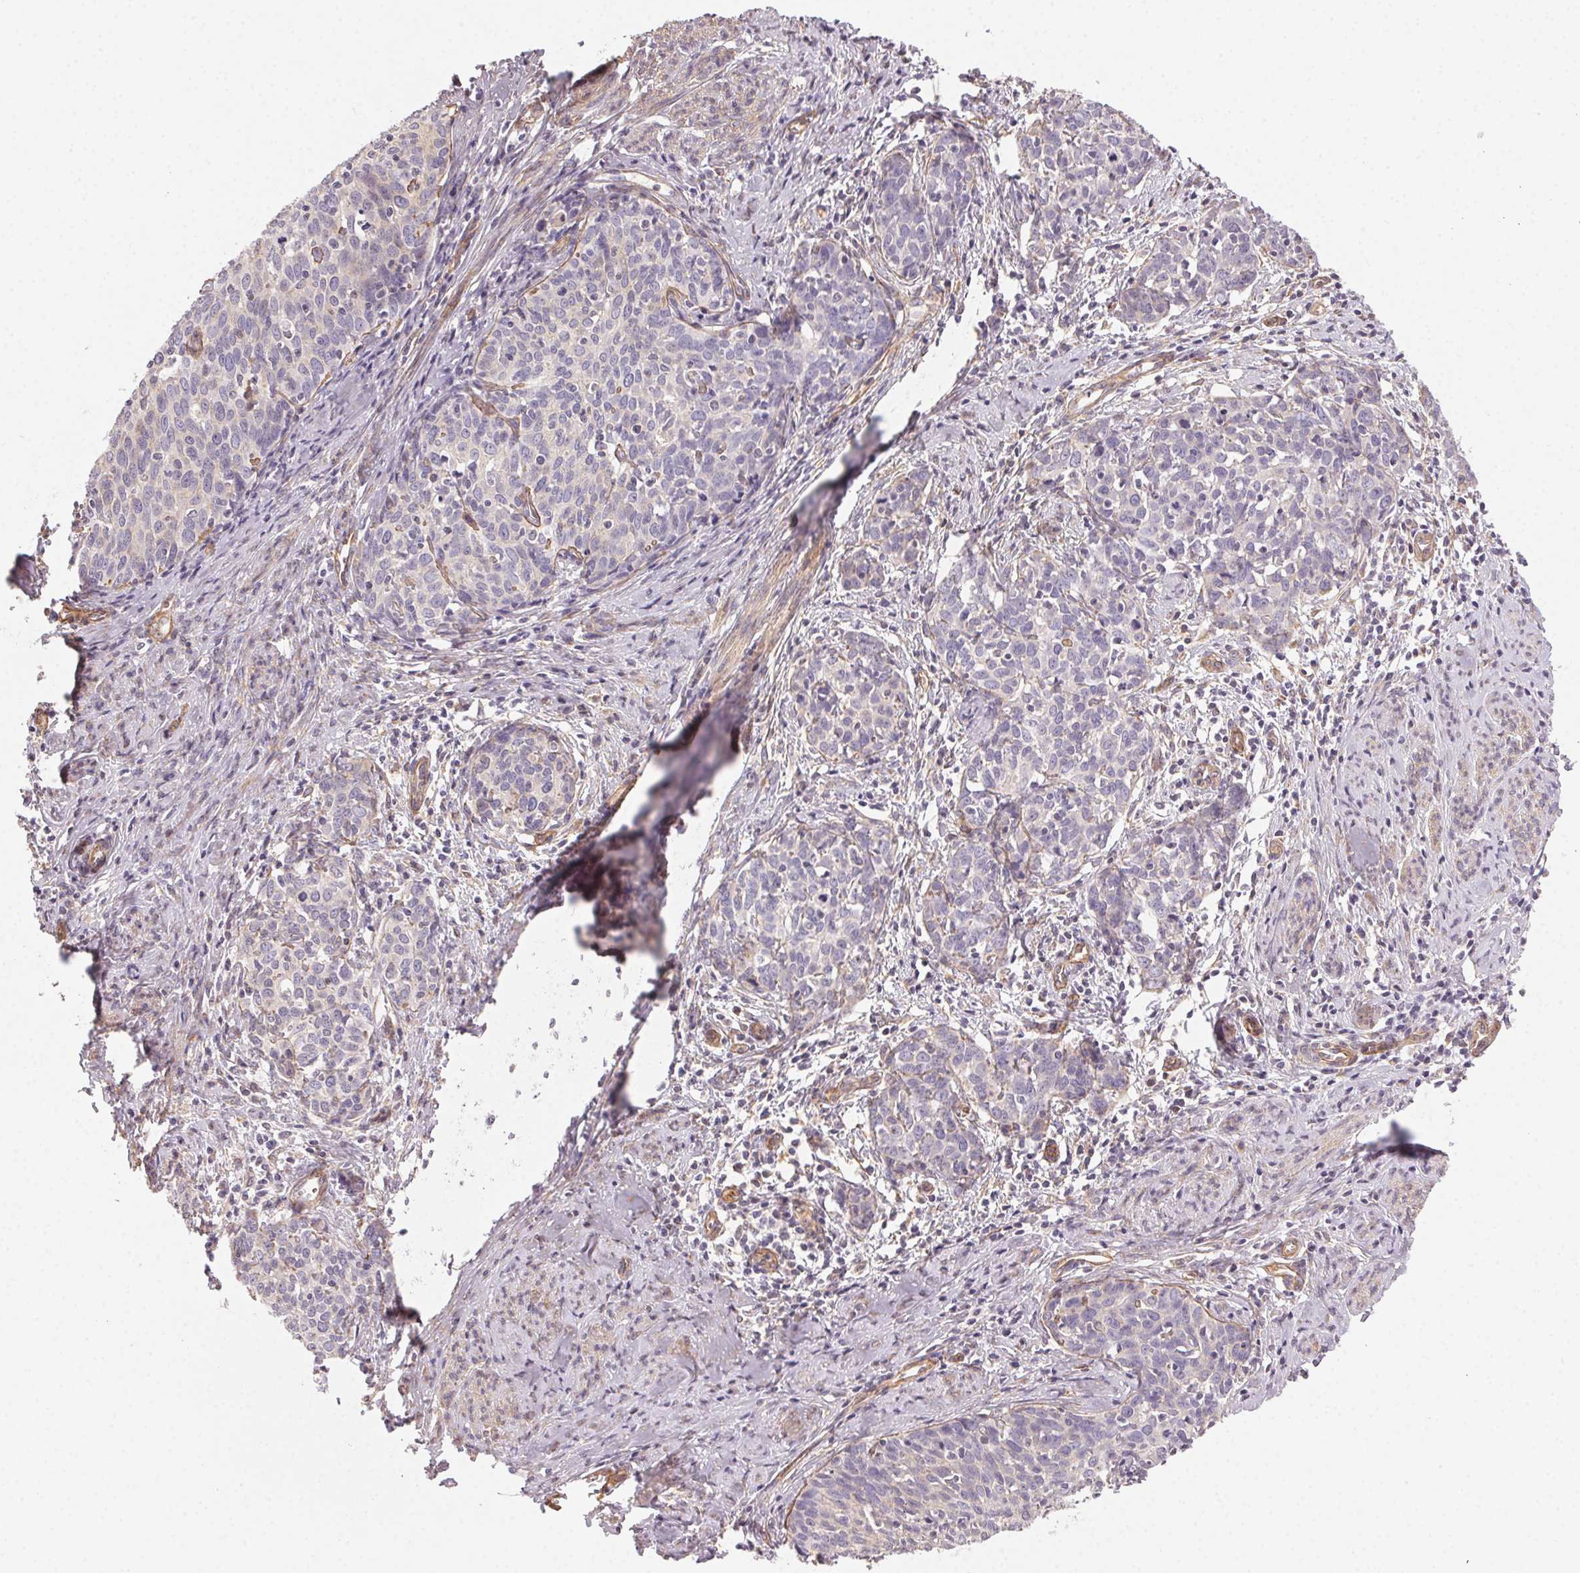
{"staining": {"intensity": "negative", "quantity": "none", "location": "none"}, "tissue": "cervical cancer", "cell_type": "Tumor cells", "image_type": "cancer", "snomed": [{"axis": "morphology", "description": "Squamous cell carcinoma, NOS"}, {"axis": "topography", "description": "Cervix"}], "caption": "High power microscopy histopathology image of an immunohistochemistry (IHC) histopathology image of cervical cancer, revealing no significant positivity in tumor cells. (DAB (3,3'-diaminobenzidine) immunohistochemistry visualized using brightfield microscopy, high magnification).", "gene": "PLA2G4F", "patient": {"sex": "female", "age": 62}}